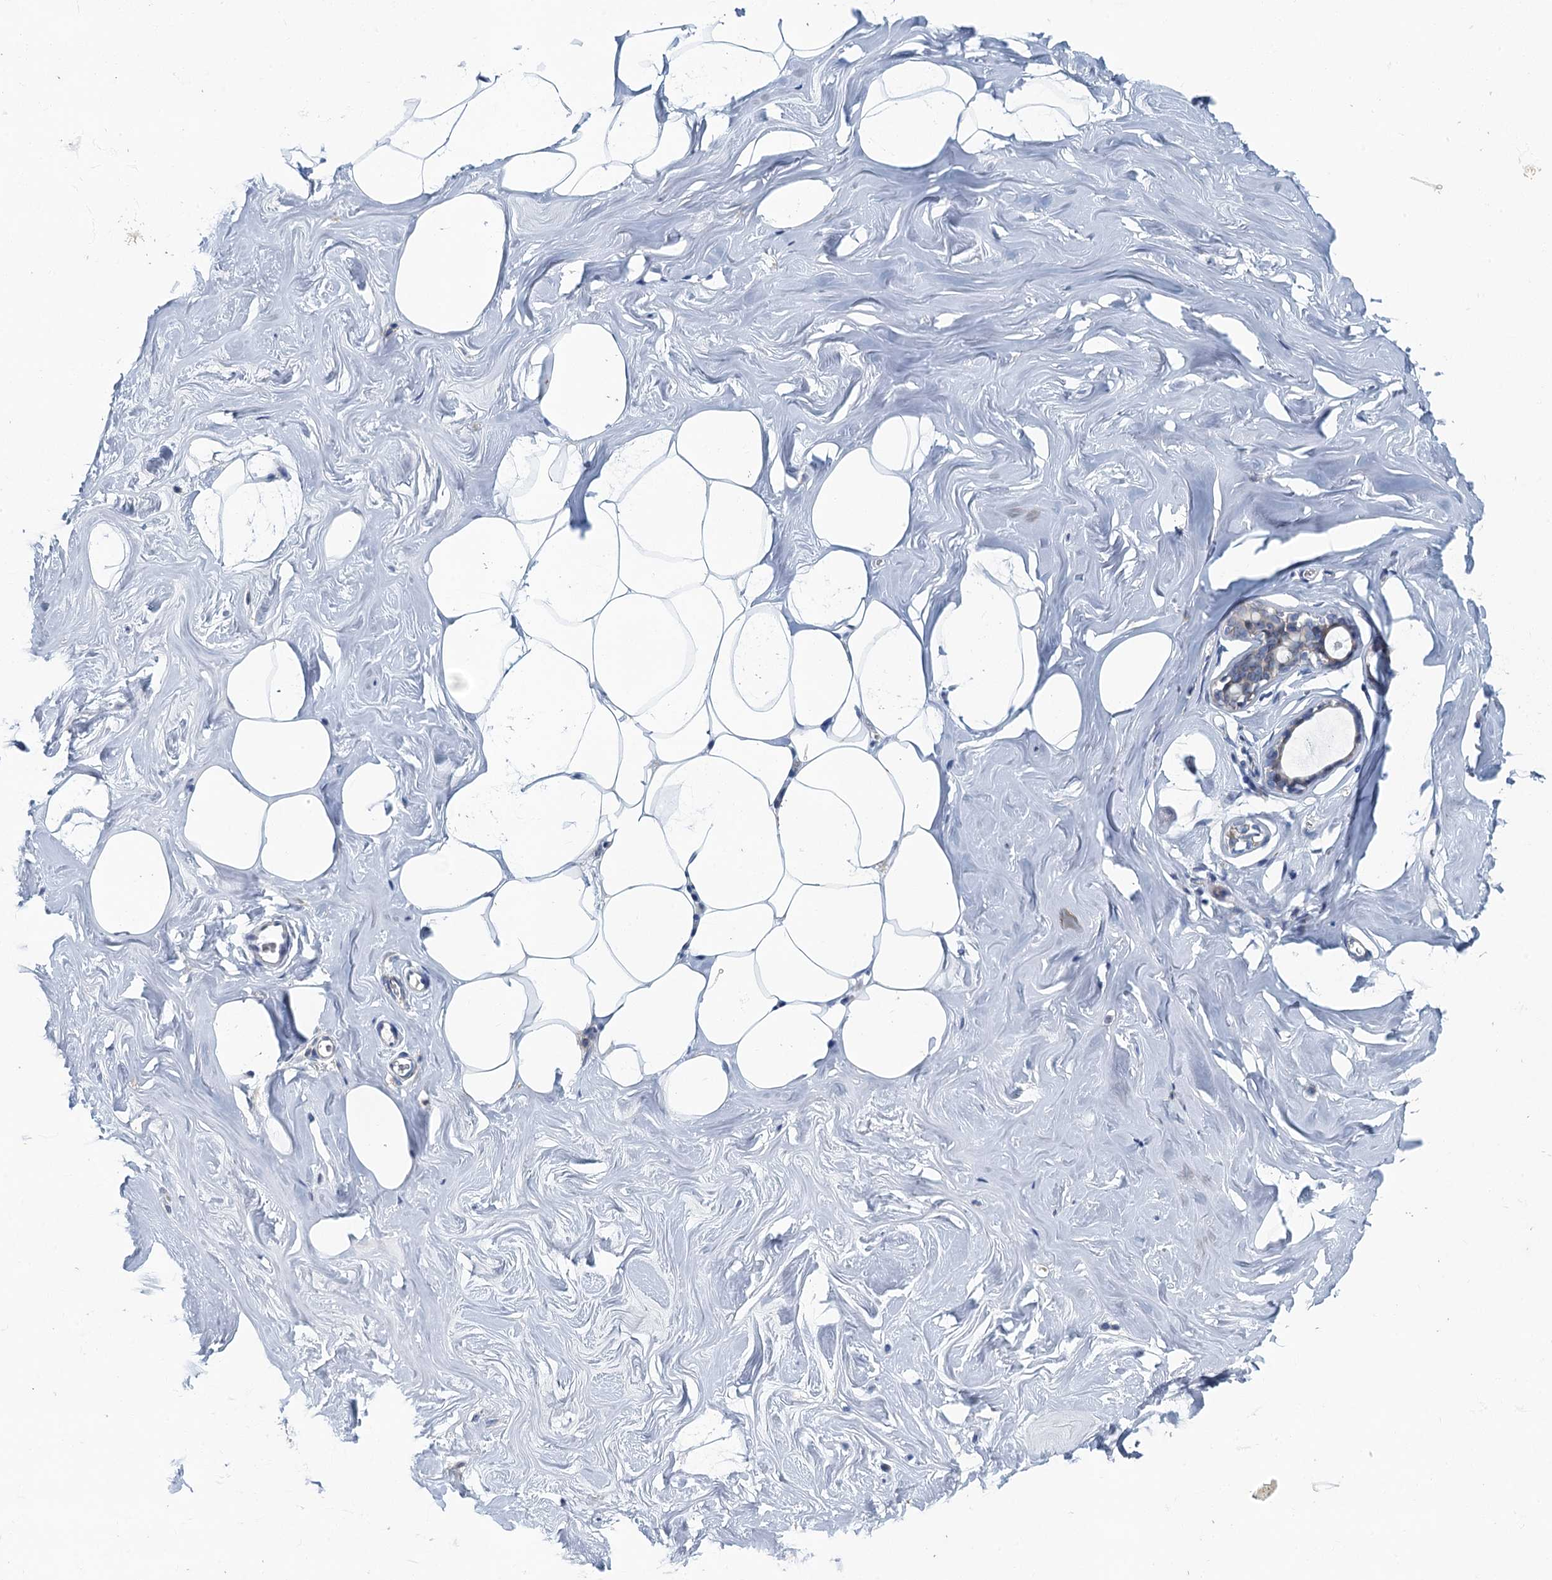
{"staining": {"intensity": "negative", "quantity": "none", "location": "none"}, "tissue": "adipose tissue", "cell_type": "Adipocytes", "image_type": "normal", "snomed": [{"axis": "morphology", "description": "Normal tissue, NOS"}, {"axis": "morphology", "description": "Fibrosis, NOS"}, {"axis": "topography", "description": "Breast"}, {"axis": "topography", "description": "Adipose tissue"}], "caption": "DAB immunohistochemical staining of unremarkable human adipose tissue displays no significant staining in adipocytes. Brightfield microscopy of immunohistochemistry (IHC) stained with DAB (3,3'-diaminobenzidine) (brown) and hematoxylin (blue), captured at high magnification.", "gene": "NCKAP1L", "patient": {"sex": "female", "age": 39}}